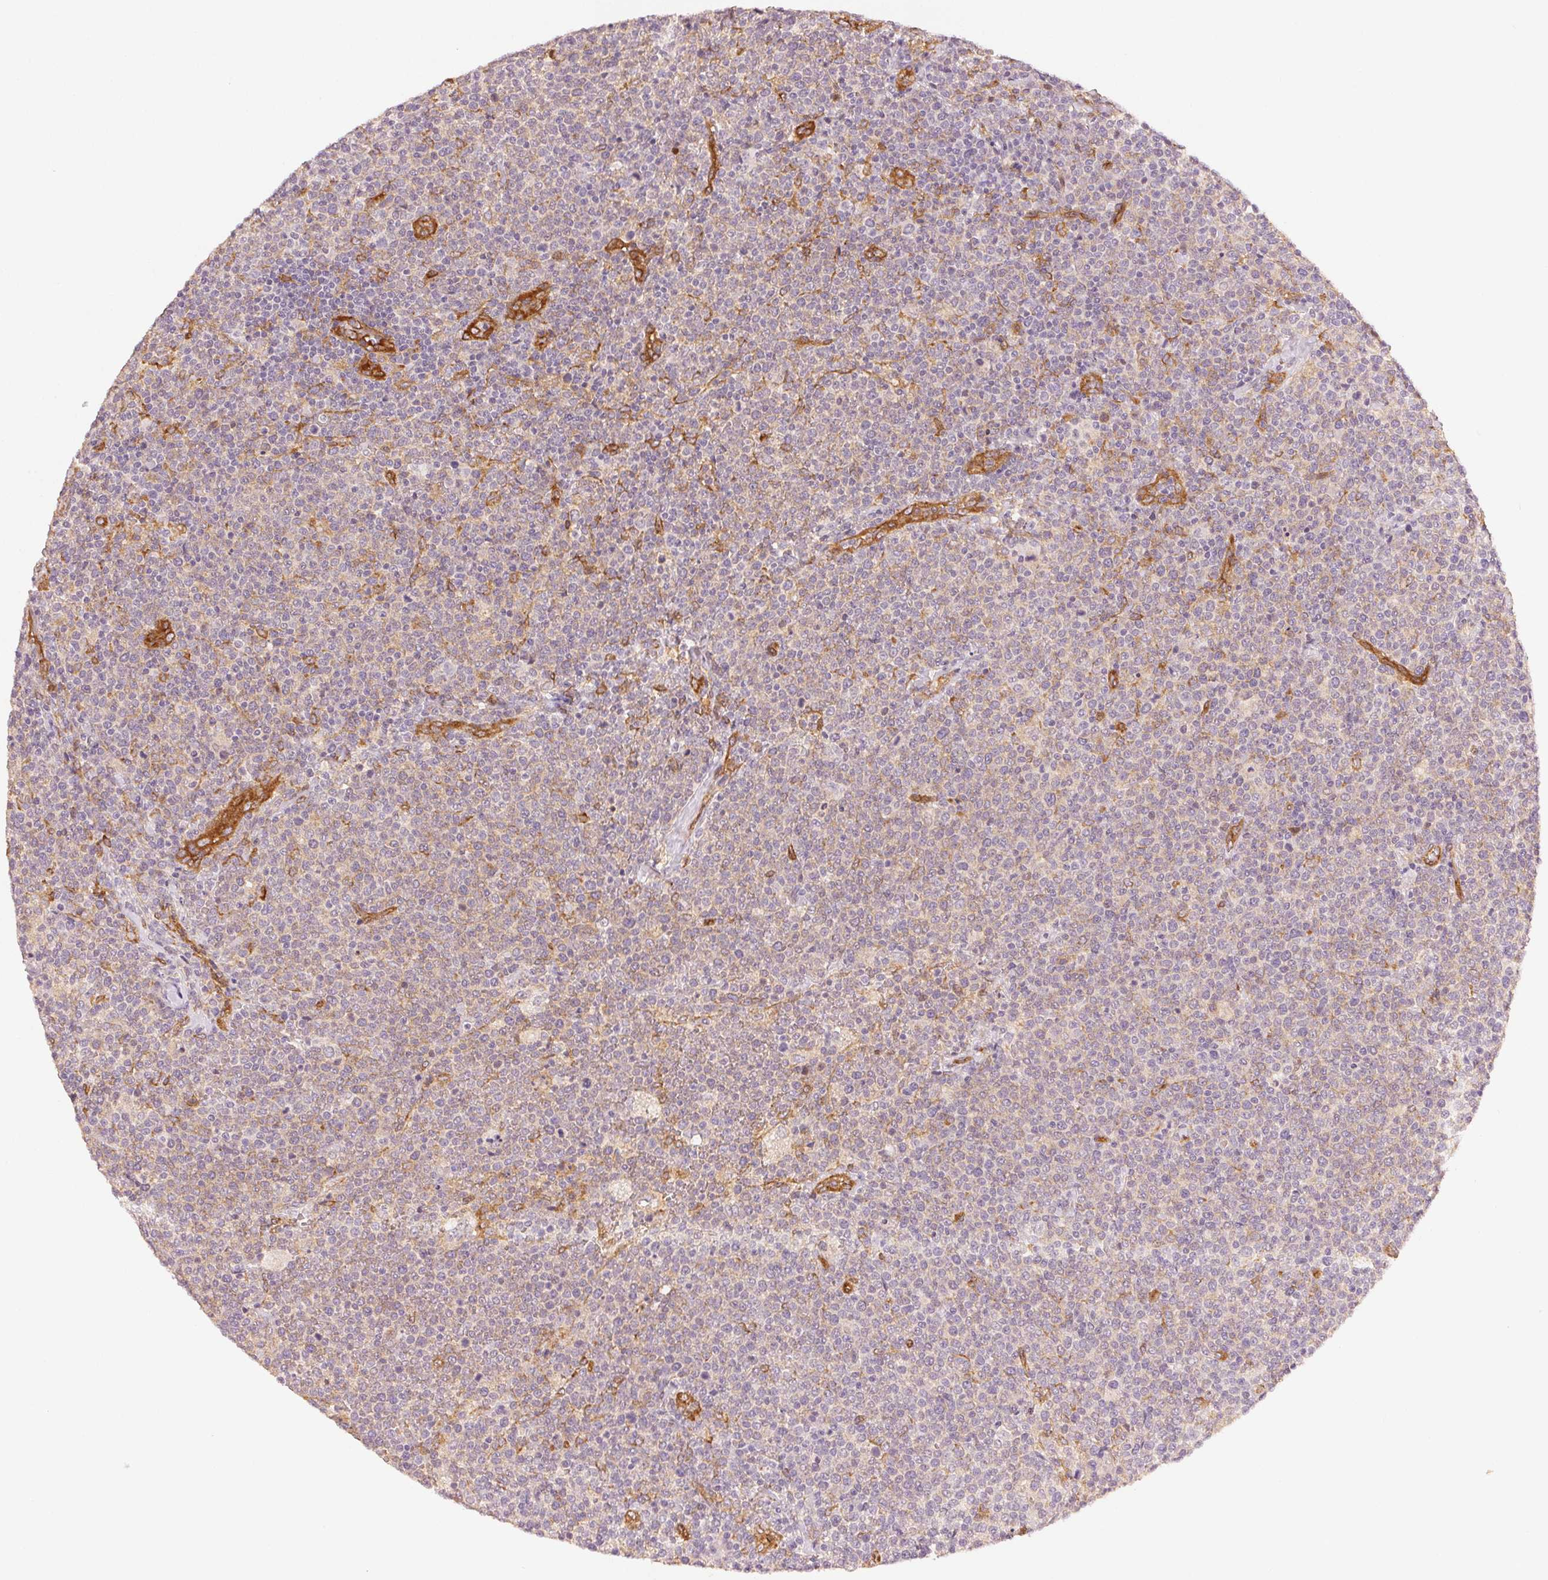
{"staining": {"intensity": "negative", "quantity": "none", "location": "none"}, "tissue": "lymphoma", "cell_type": "Tumor cells", "image_type": "cancer", "snomed": [{"axis": "morphology", "description": "Malignant lymphoma, non-Hodgkin's type, High grade"}, {"axis": "topography", "description": "Lymph node"}], "caption": "Tumor cells are negative for protein expression in human lymphoma.", "gene": "DIAPH2", "patient": {"sex": "male", "age": 61}}